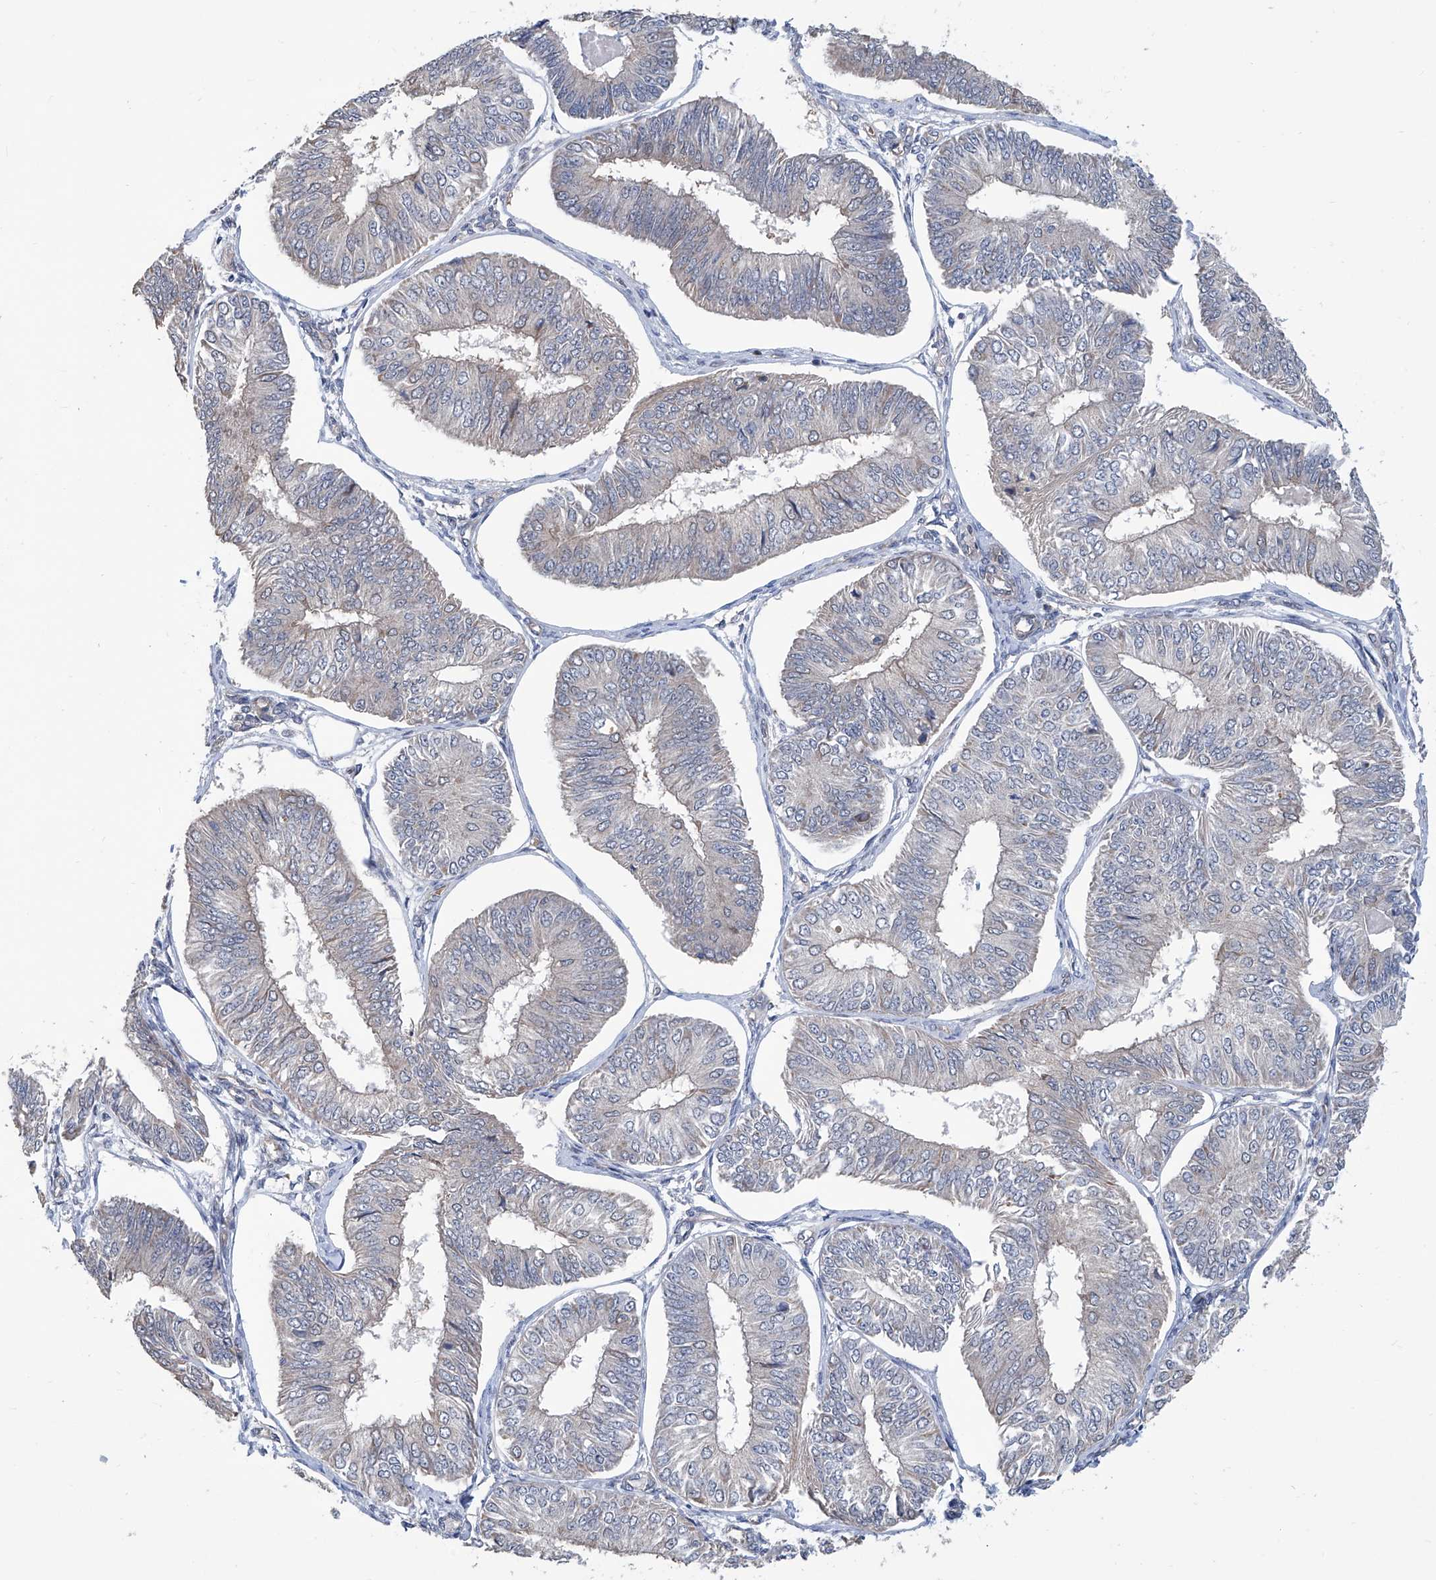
{"staining": {"intensity": "negative", "quantity": "none", "location": "none"}, "tissue": "endometrial cancer", "cell_type": "Tumor cells", "image_type": "cancer", "snomed": [{"axis": "morphology", "description": "Adenocarcinoma, NOS"}, {"axis": "topography", "description": "Endometrium"}], "caption": "There is no significant expression in tumor cells of endometrial cancer (adenocarcinoma). (Brightfield microscopy of DAB (3,3'-diaminobenzidine) immunohistochemistry at high magnification).", "gene": "EIF2D", "patient": {"sex": "female", "age": 58}}